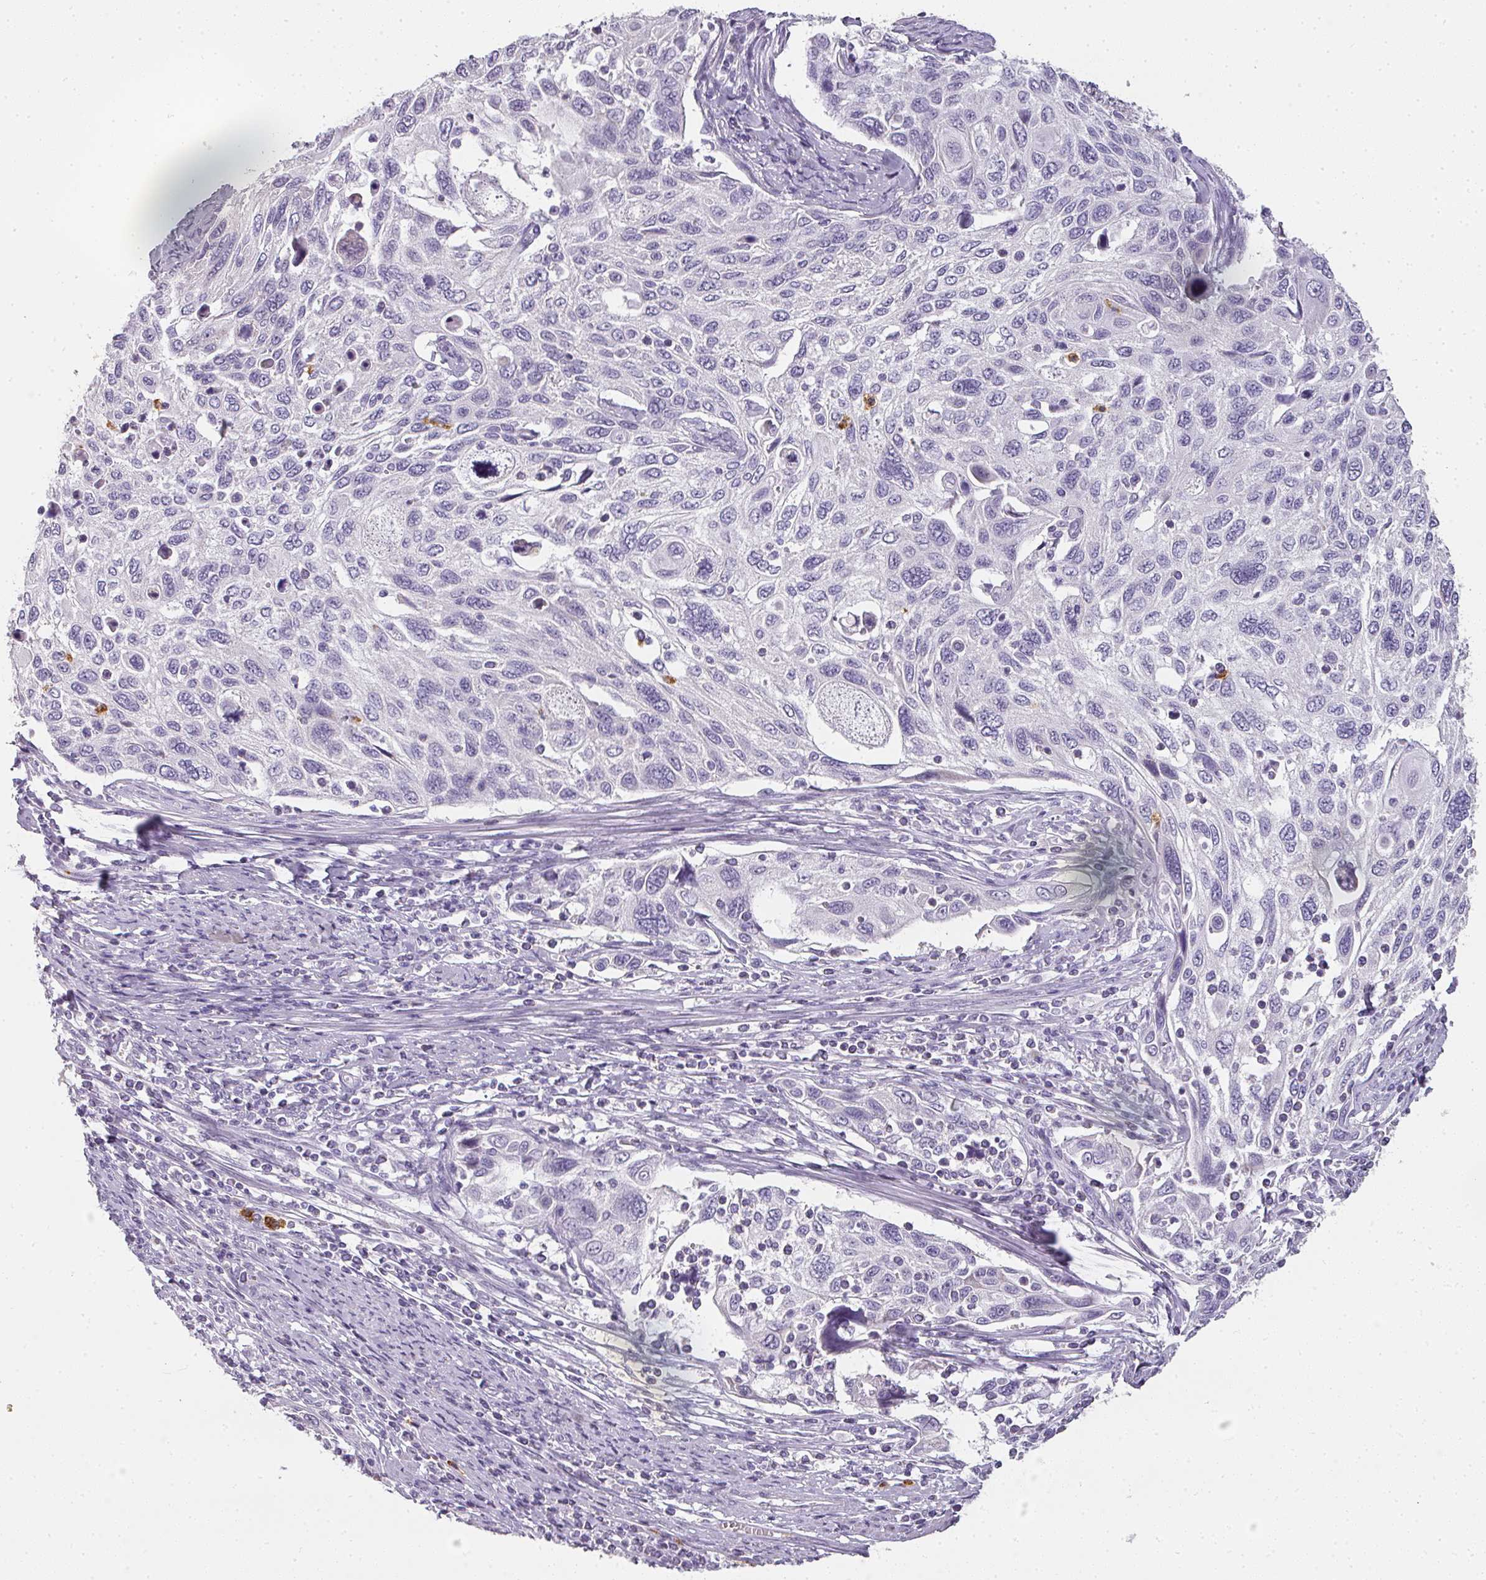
{"staining": {"intensity": "negative", "quantity": "none", "location": "none"}, "tissue": "cervical cancer", "cell_type": "Tumor cells", "image_type": "cancer", "snomed": [{"axis": "morphology", "description": "Squamous cell carcinoma, NOS"}, {"axis": "topography", "description": "Cervix"}], "caption": "A photomicrograph of human cervical cancer (squamous cell carcinoma) is negative for staining in tumor cells. Brightfield microscopy of immunohistochemistry stained with DAB (brown) and hematoxylin (blue), captured at high magnification.", "gene": "CAMP", "patient": {"sex": "female", "age": 70}}